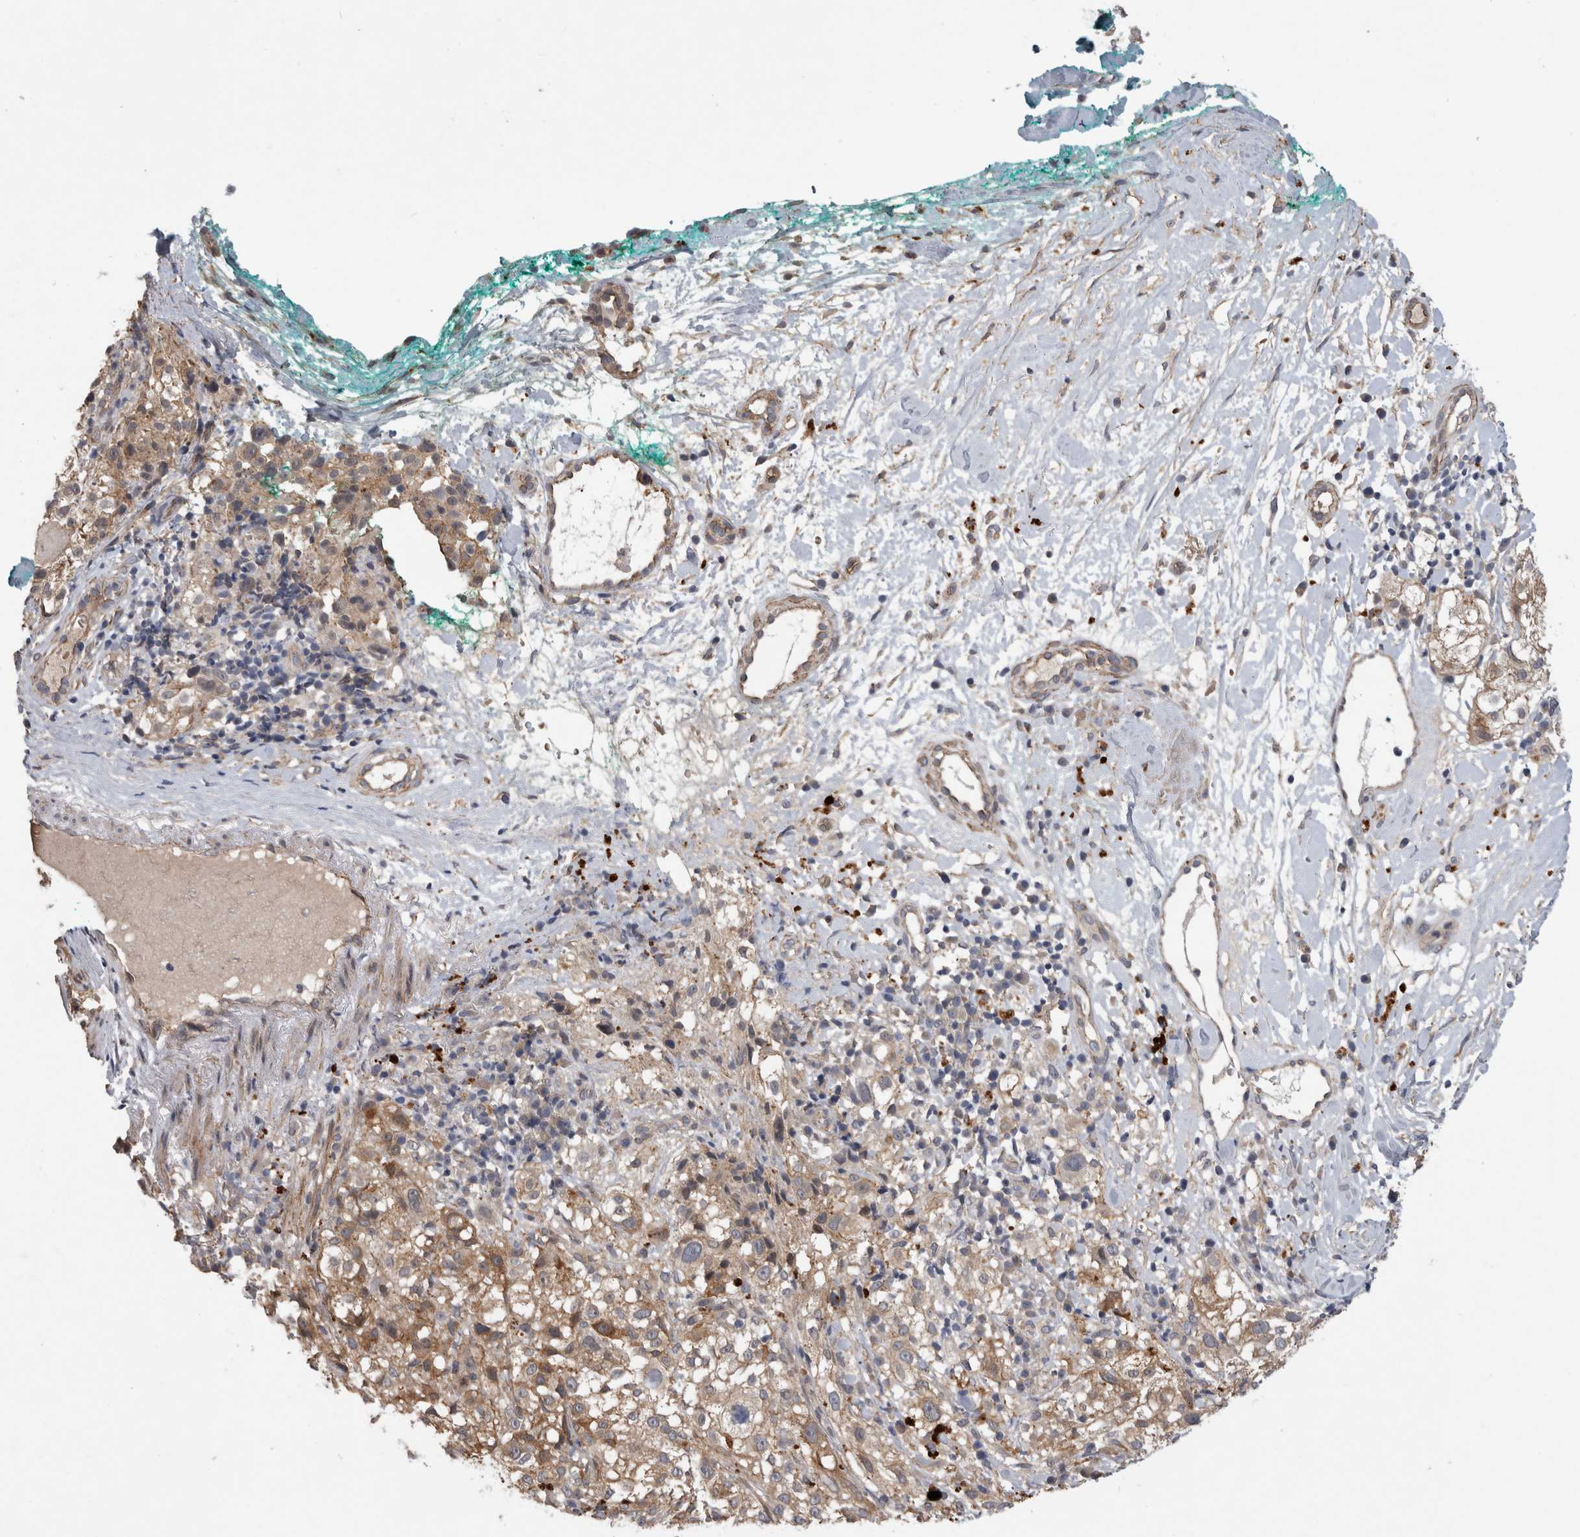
{"staining": {"intensity": "moderate", "quantity": ">75%", "location": "cytoplasmic/membranous"}, "tissue": "melanoma", "cell_type": "Tumor cells", "image_type": "cancer", "snomed": [{"axis": "morphology", "description": "Necrosis, NOS"}, {"axis": "morphology", "description": "Malignant melanoma, NOS"}, {"axis": "topography", "description": "Skin"}], "caption": "A brown stain shows moderate cytoplasmic/membranous staining of a protein in melanoma tumor cells.", "gene": "ANKFY1", "patient": {"sex": "female", "age": 87}}